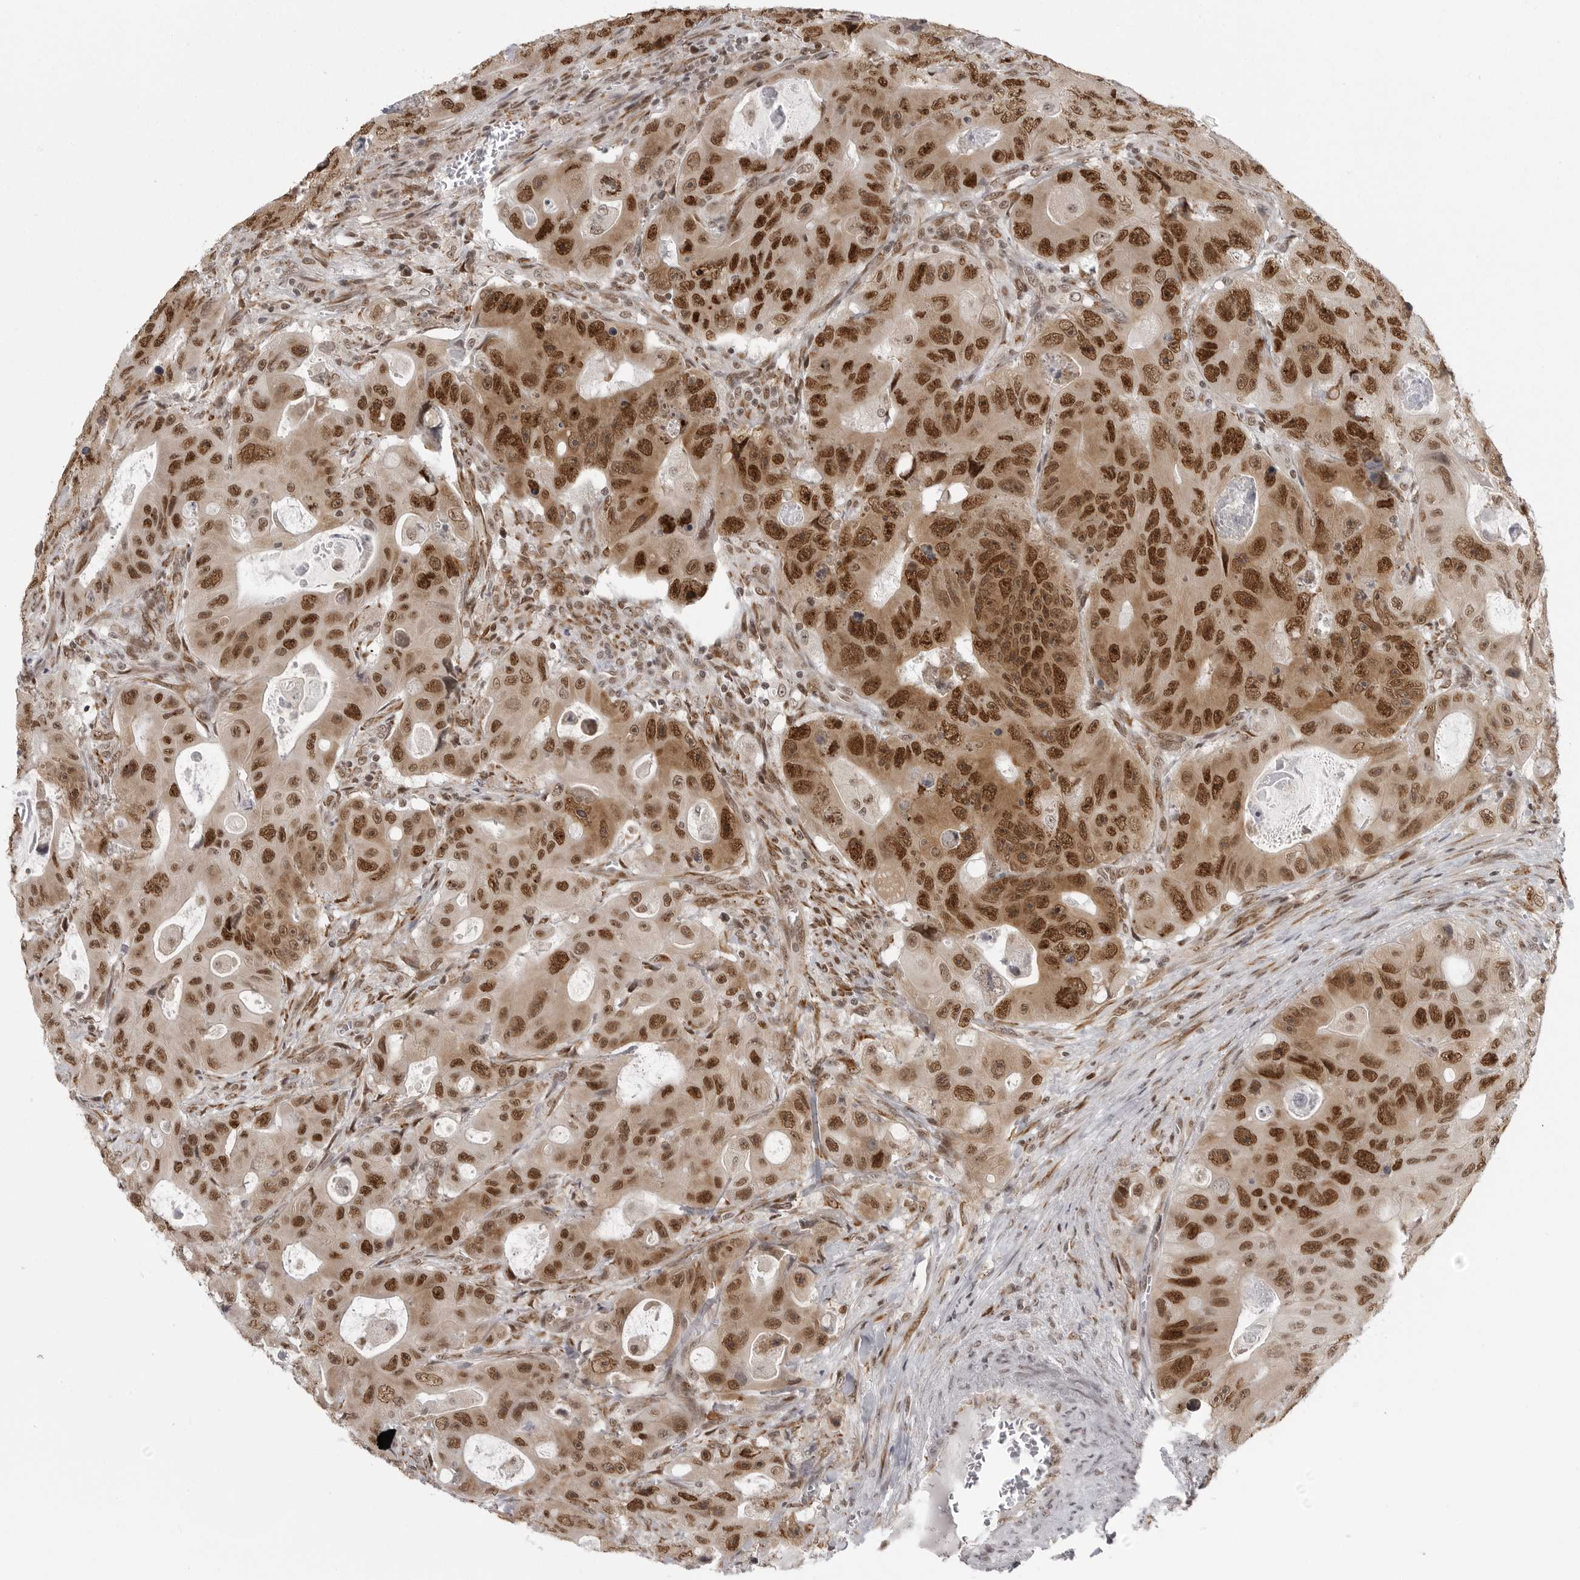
{"staining": {"intensity": "strong", "quantity": ">75%", "location": "nuclear"}, "tissue": "colorectal cancer", "cell_type": "Tumor cells", "image_type": "cancer", "snomed": [{"axis": "morphology", "description": "Adenocarcinoma, NOS"}, {"axis": "topography", "description": "Colon"}], "caption": "Immunohistochemistry of colorectal cancer (adenocarcinoma) demonstrates high levels of strong nuclear positivity in approximately >75% of tumor cells. (Brightfield microscopy of DAB IHC at high magnification).", "gene": "PRDM10", "patient": {"sex": "female", "age": 46}}